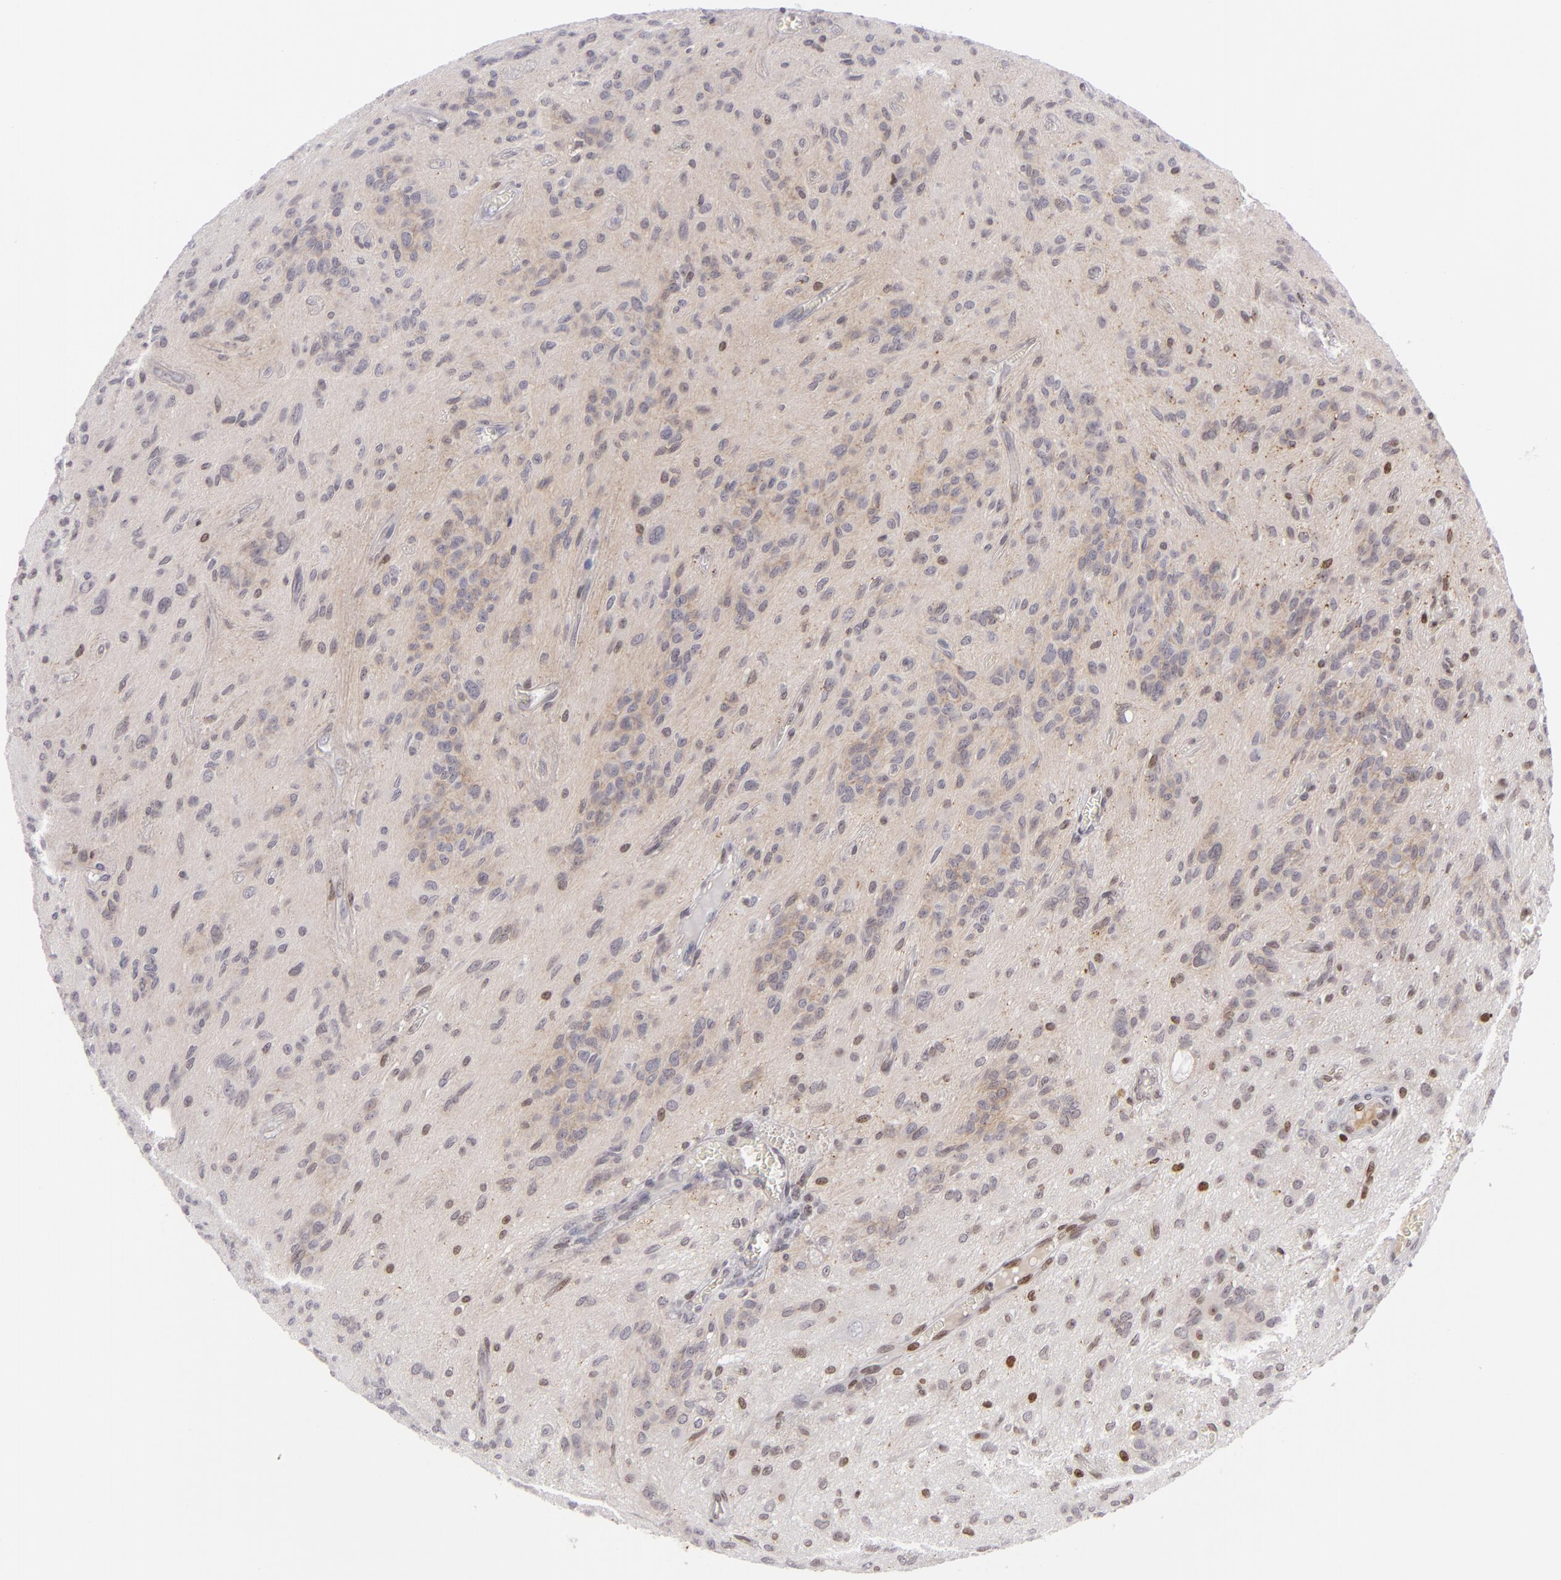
{"staining": {"intensity": "negative", "quantity": "none", "location": "none"}, "tissue": "glioma", "cell_type": "Tumor cells", "image_type": "cancer", "snomed": [{"axis": "morphology", "description": "Glioma, malignant, Low grade"}, {"axis": "topography", "description": "Brain"}], "caption": "This is an immunohistochemistry (IHC) photomicrograph of human glioma. There is no positivity in tumor cells.", "gene": "CTNNB1", "patient": {"sex": "female", "age": 15}}